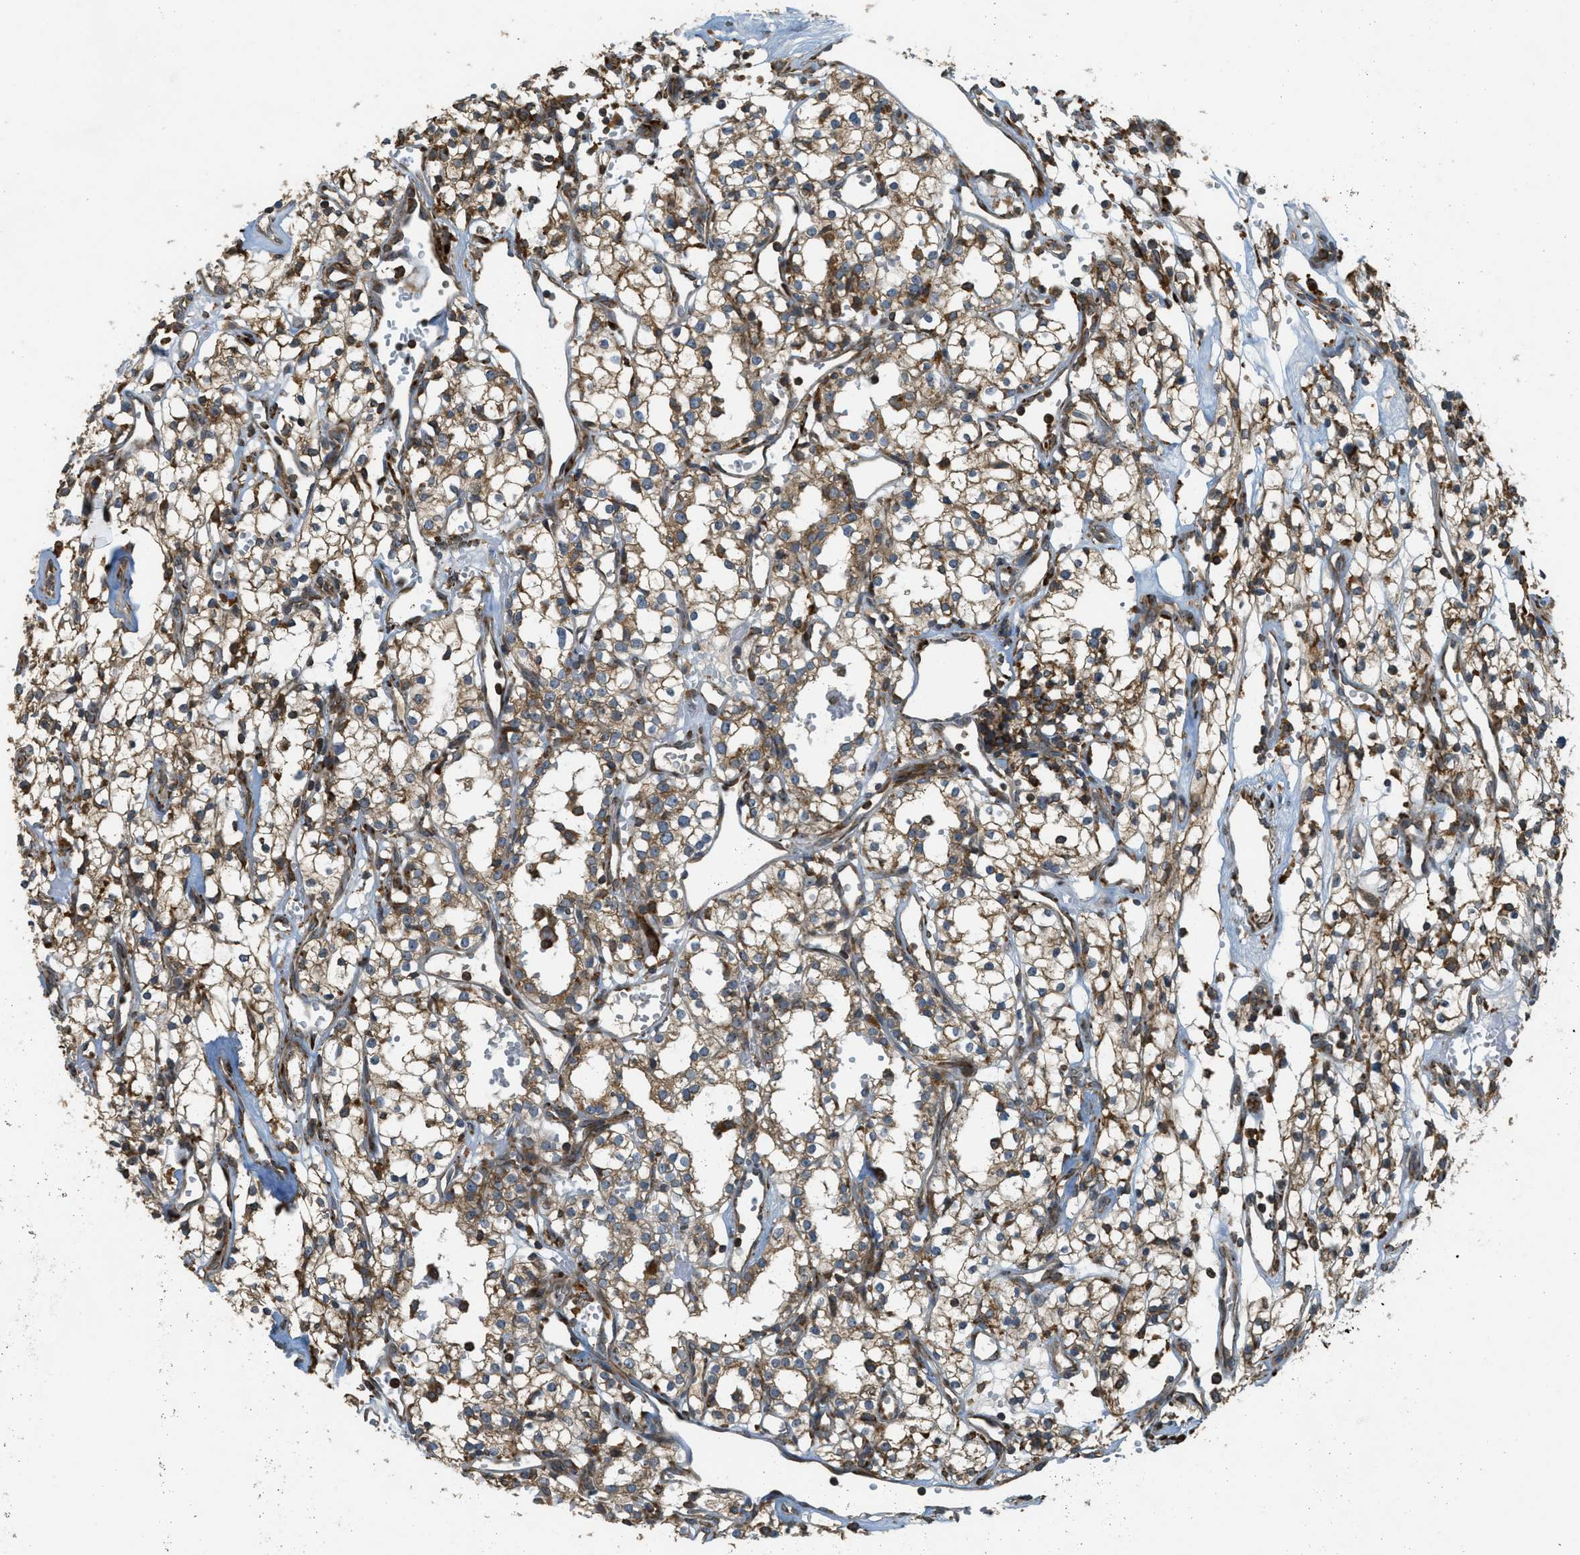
{"staining": {"intensity": "weak", "quantity": ">75%", "location": "cytoplasmic/membranous"}, "tissue": "renal cancer", "cell_type": "Tumor cells", "image_type": "cancer", "snomed": [{"axis": "morphology", "description": "Adenocarcinoma, NOS"}, {"axis": "topography", "description": "Kidney"}], "caption": "Immunohistochemical staining of human renal adenocarcinoma displays weak cytoplasmic/membranous protein staining in approximately >75% of tumor cells. Using DAB (brown) and hematoxylin (blue) stains, captured at high magnification using brightfield microscopy.", "gene": "PCDH18", "patient": {"sex": "male", "age": 59}}